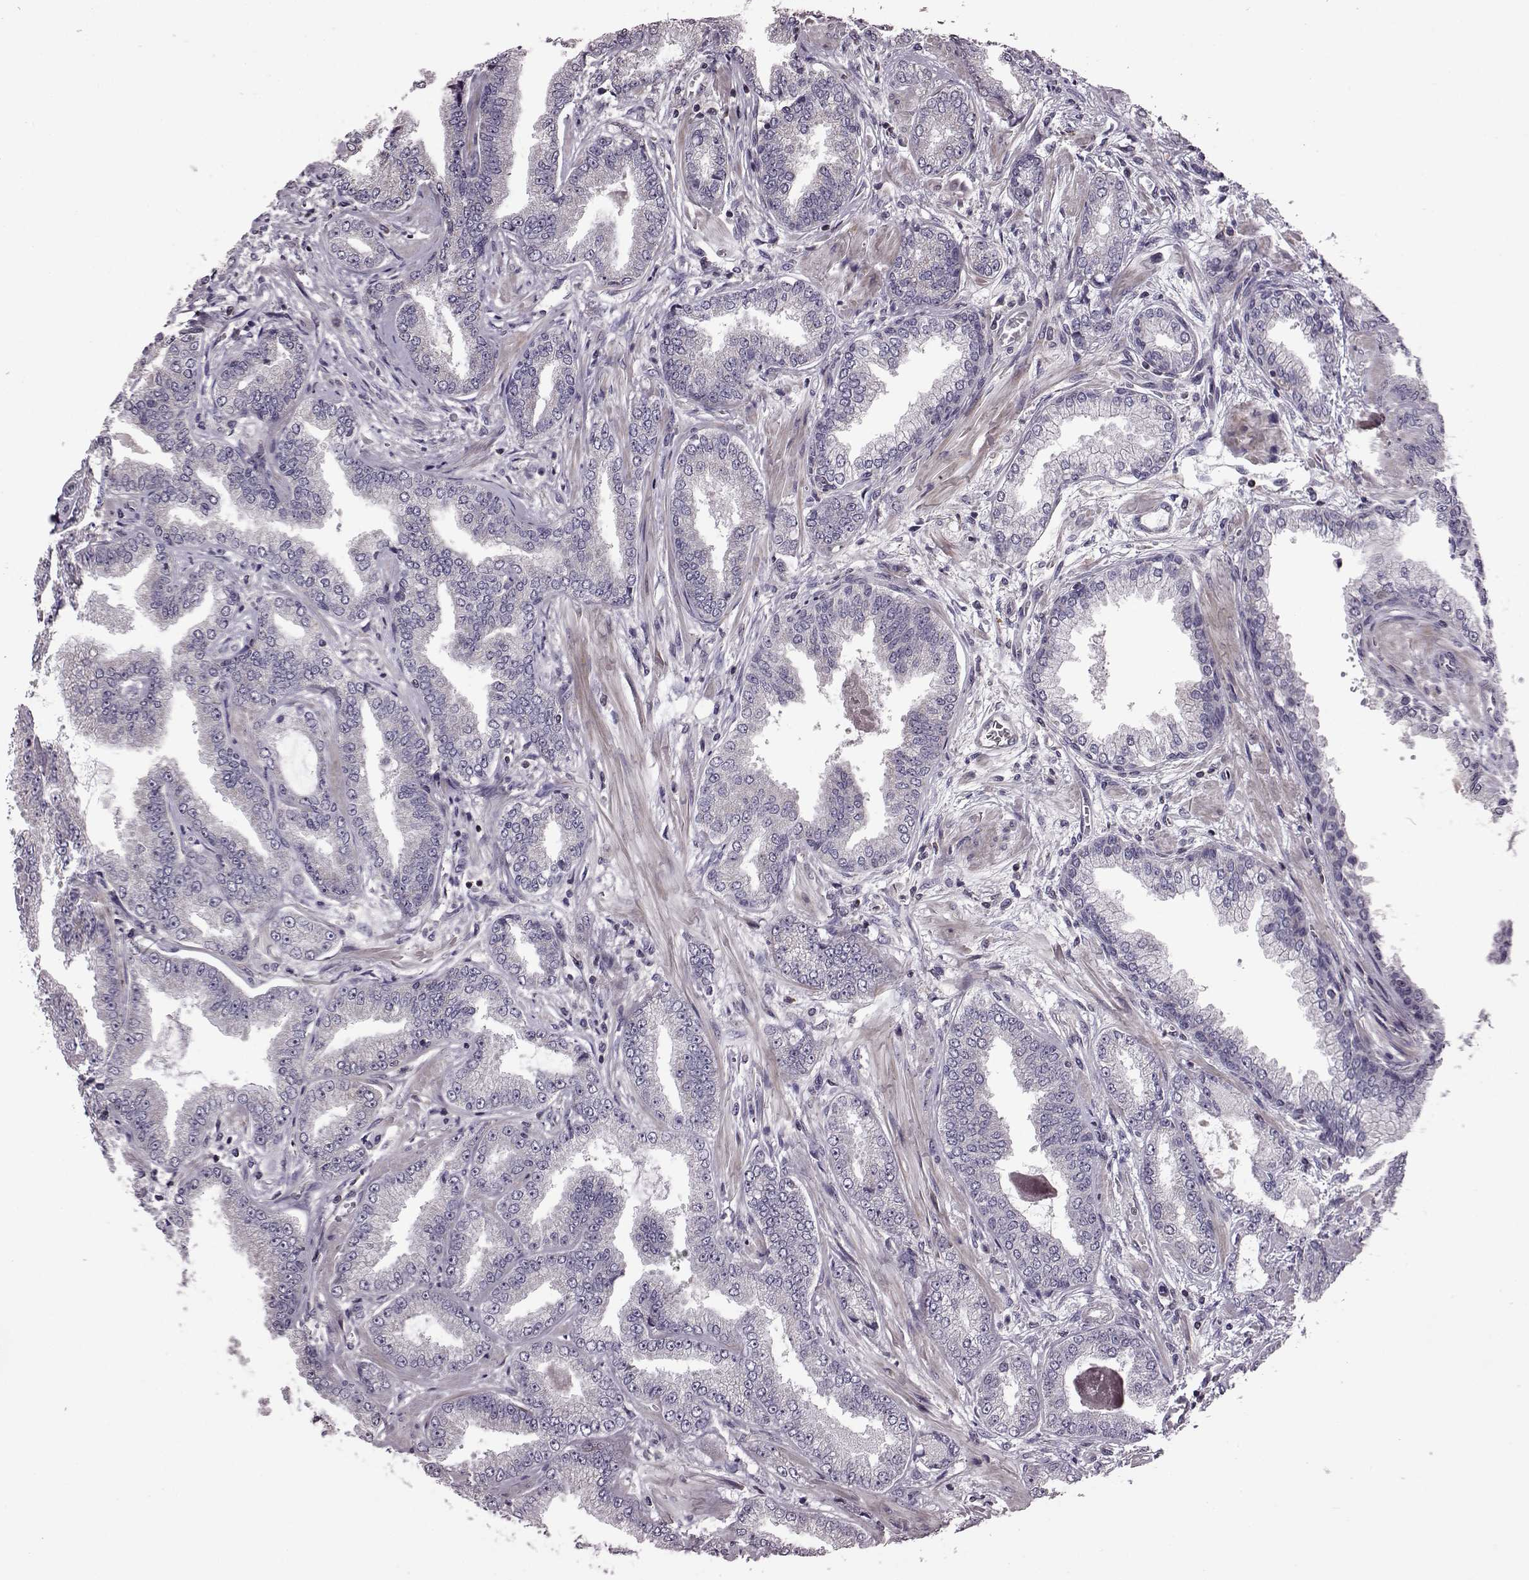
{"staining": {"intensity": "negative", "quantity": "none", "location": "none"}, "tissue": "prostate cancer", "cell_type": "Tumor cells", "image_type": "cancer", "snomed": [{"axis": "morphology", "description": "Adenocarcinoma, Low grade"}, {"axis": "topography", "description": "Prostate"}], "caption": "A high-resolution image shows IHC staining of prostate adenocarcinoma (low-grade), which demonstrates no significant positivity in tumor cells.", "gene": "CDC42SE1", "patient": {"sex": "male", "age": 55}}